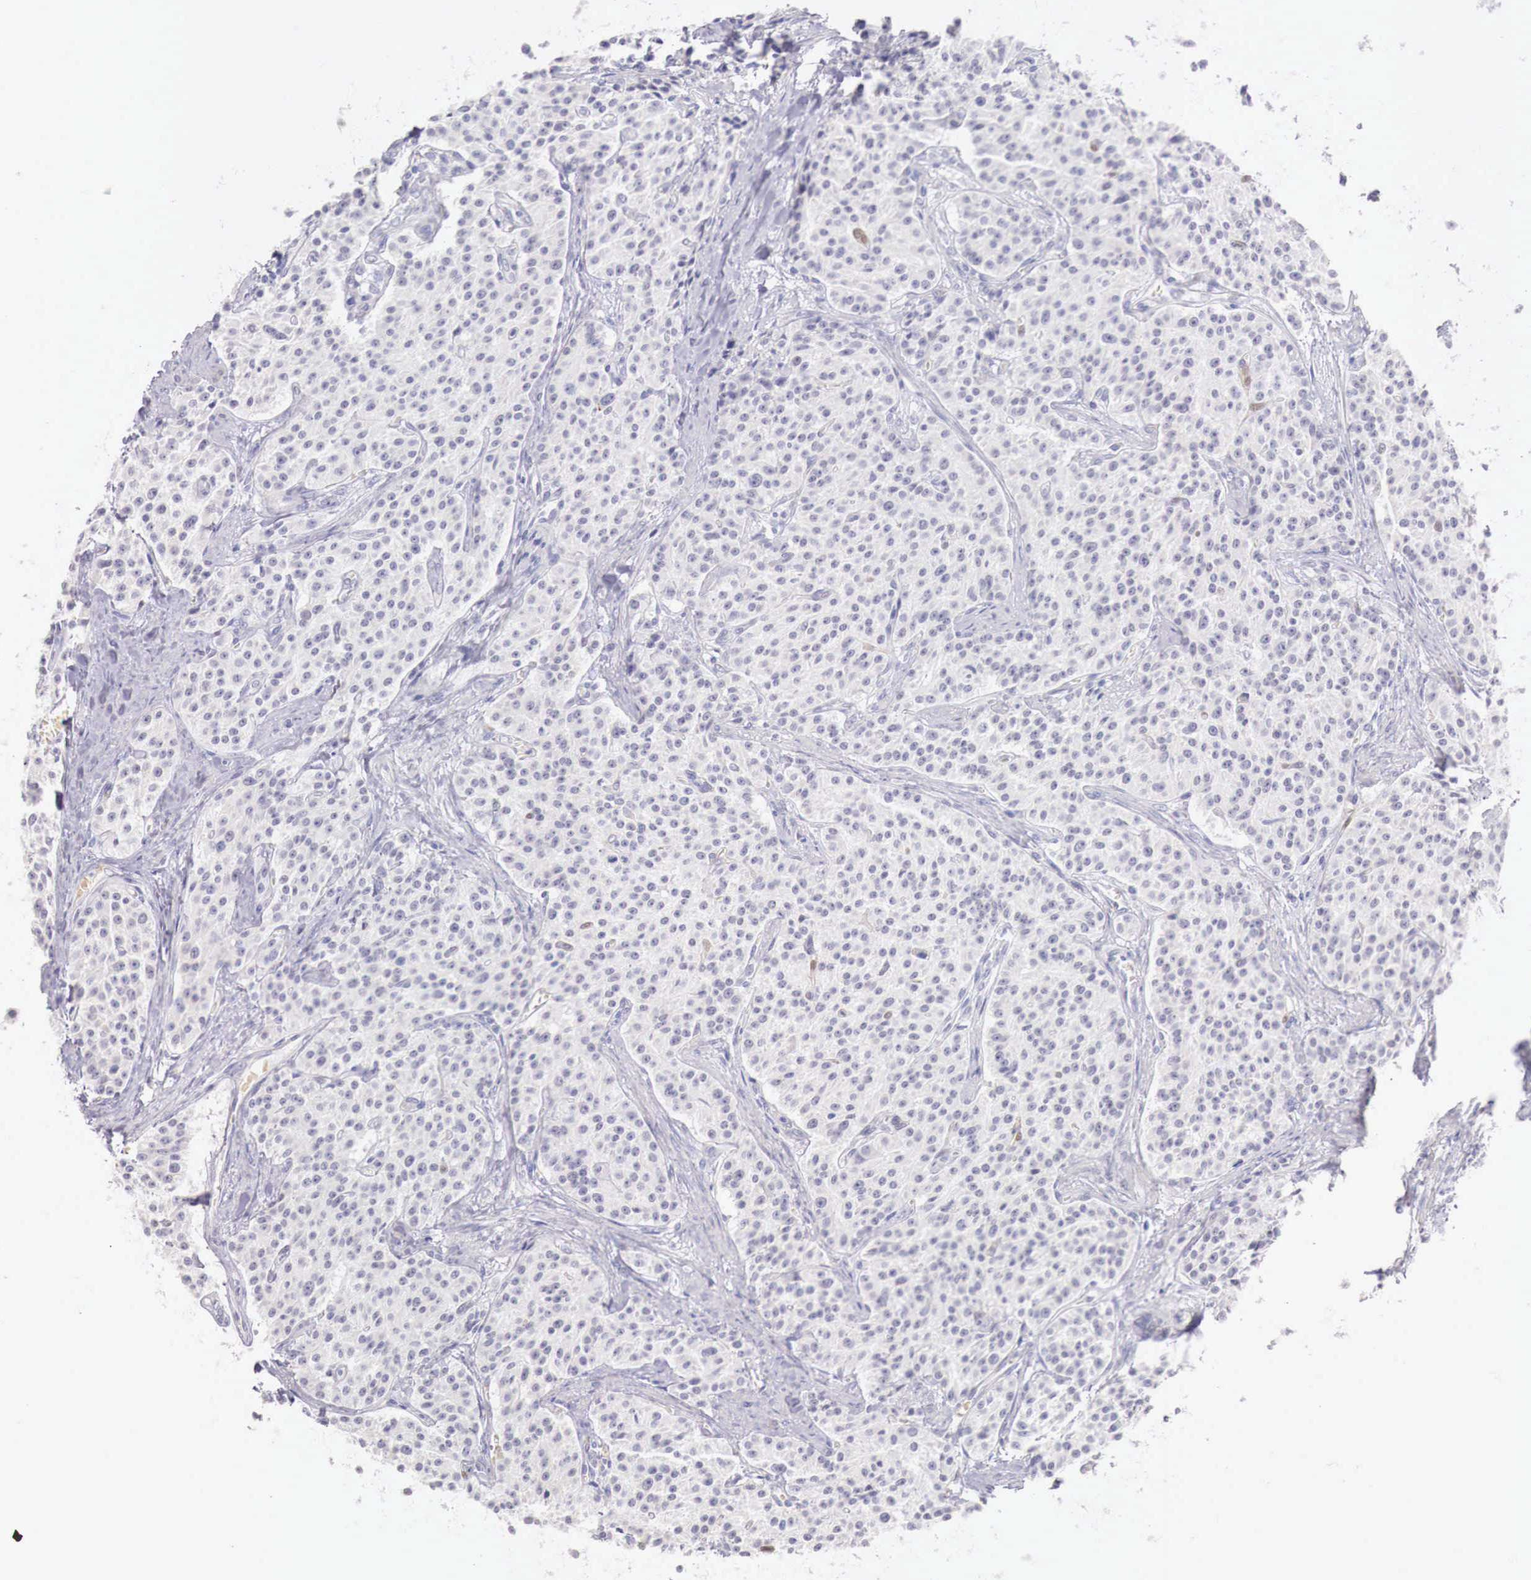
{"staining": {"intensity": "negative", "quantity": "none", "location": "none"}, "tissue": "carcinoid", "cell_type": "Tumor cells", "image_type": "cancer", "snomed": [{"axis": "morphology", "description": "Carcinoid, malignant, NOS"}, {"axis": "topography", "description": "Stomach"}], "caption": "Tumor cells are negative for brown protein staining in carcinoid.", "gene": "ITIH6", "patient": {"sex": "female", "age": 76}}